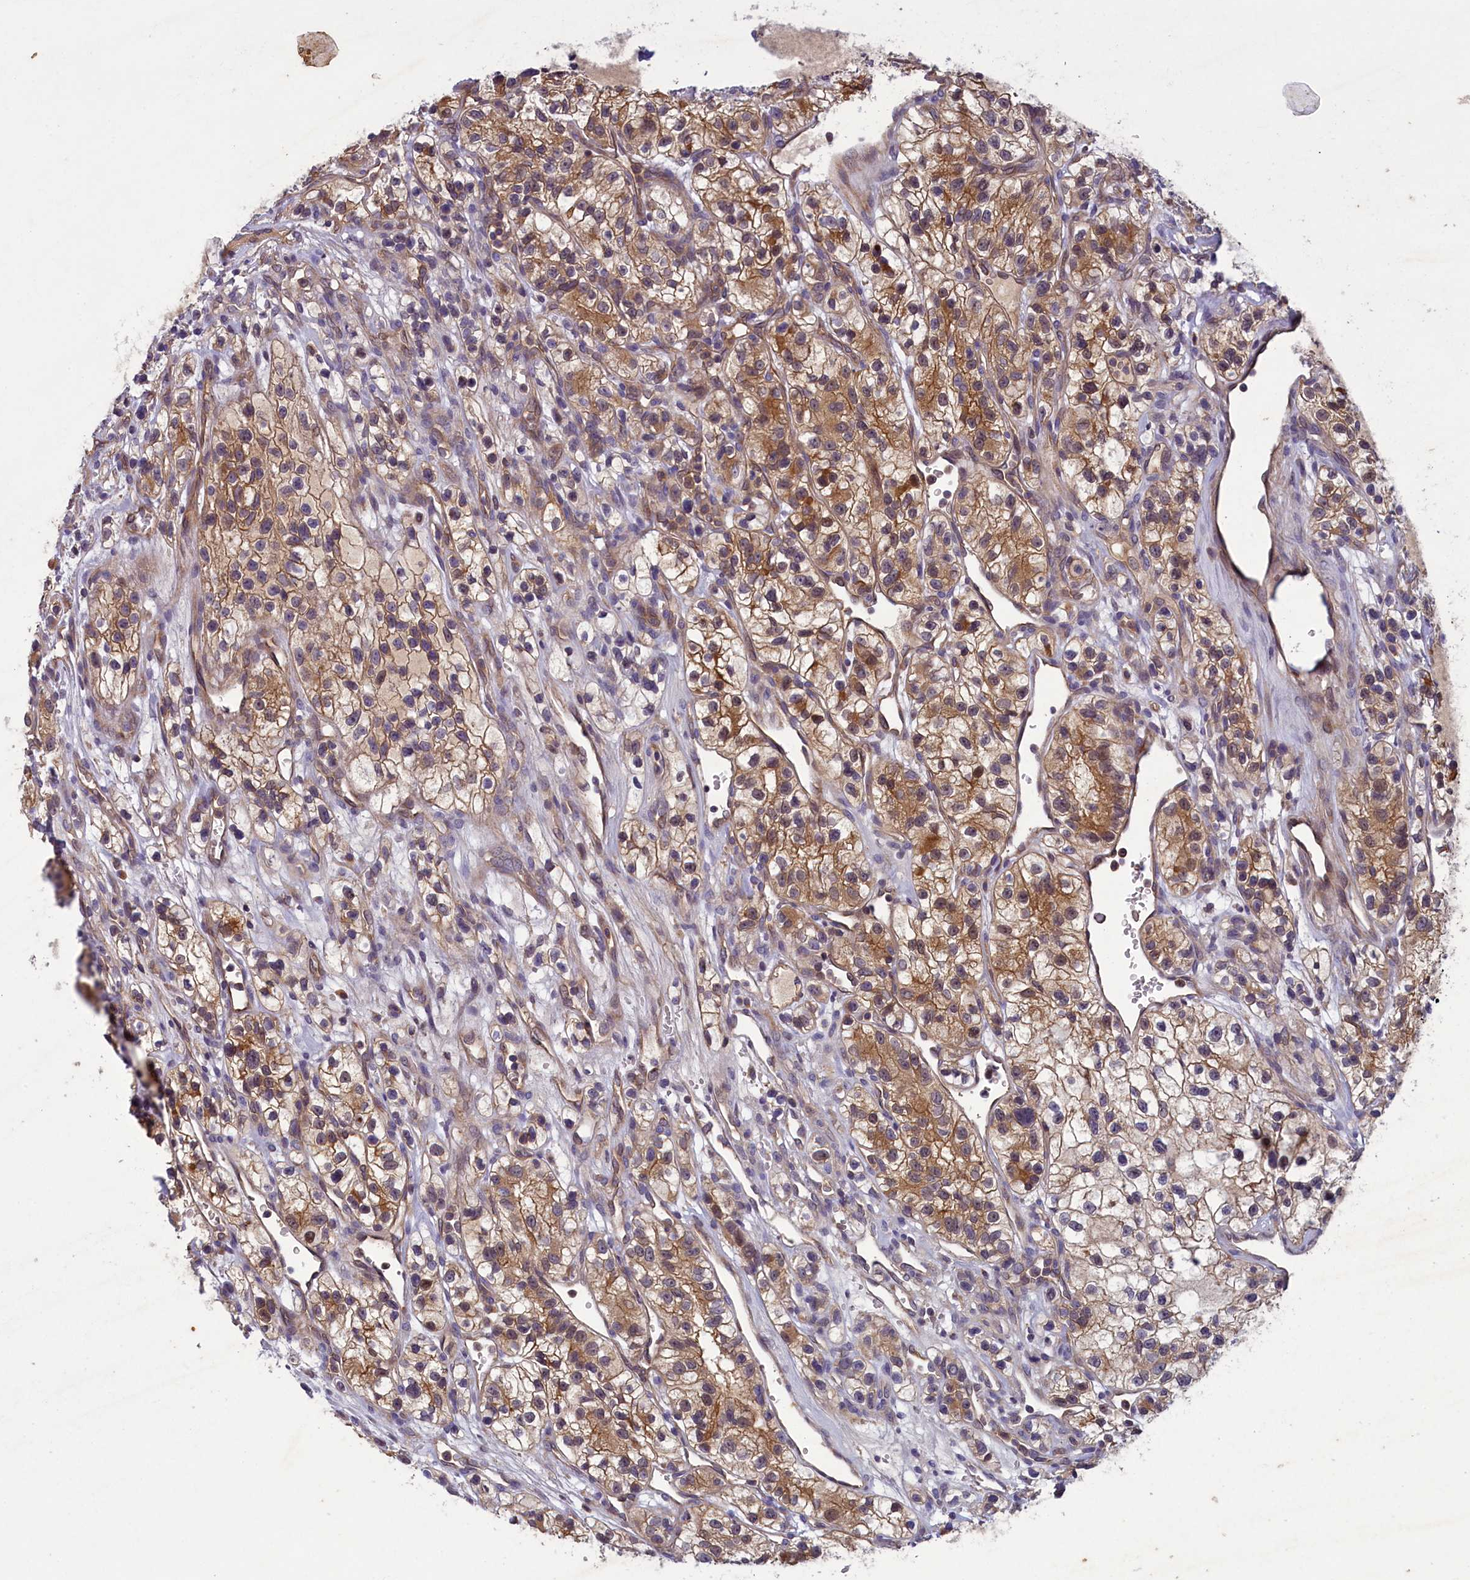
{"staining": {"intensity": "moderate", "quantity": ">75%", "location": "cytoplasmic/membranous"}, "tissue": "renal cancer", "cell_type": "Tumor cells", "image_type": "cancer", "snomed": [{"axis": "morphology", "description": "Adenocarcinoma, NOS"}, {"axis": "topography", "description": "Kidney"}], "caption": "Immunohistochemical staining of renal adenocarcinoma shows medium levels of moderate cytoplasmic/membranous protein expression in approximately >75% of tumor cells. Immunohistochemistry stains the protein of interest in brown and the nuclei are stained blue.", "gene": "NUBP1", "patient": {"sex": "female", "age": 57}}